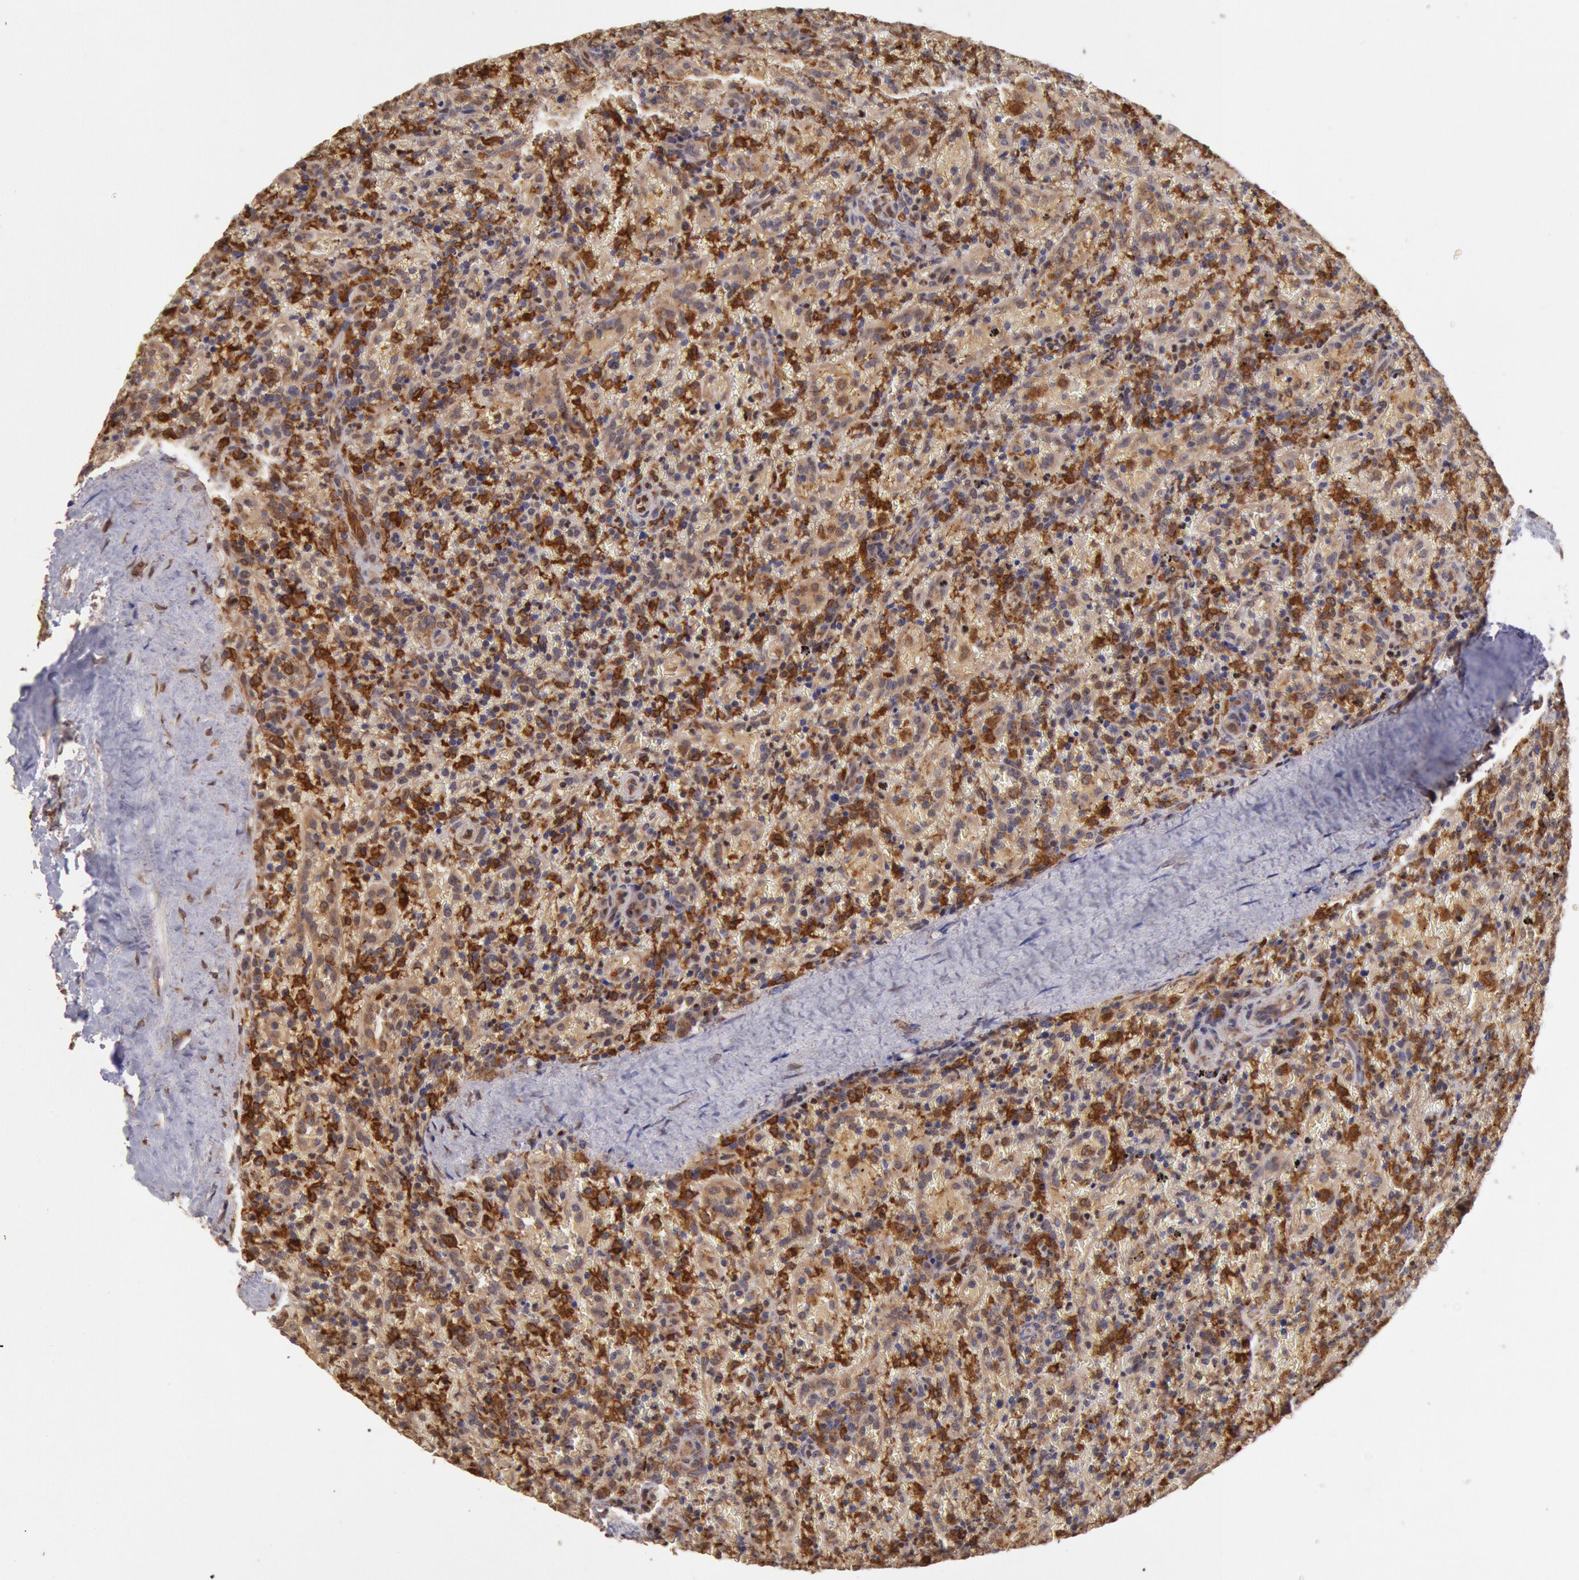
{"staining": {"intensity": "strong", "quantity": ">75%", "location": "cytoplasmic/membranous,nuclear"}, "tissue": "lymphoma", "cell_type": "Tumor cells", "image_type": "cancer", "snomed": [{"axis": "morphology", "description": "Malignant lymphoma, non-Hodgkin's type, High grade"}, {"axis": "topography", "description": "Spleen"}, {"axis": "topography", "description": "Lymph node"}], "caption": "This is a micrograph of immunohistochemistry staining of lymphoma, which shows strong positivity in the cytoplasmic/membranous and nuclear of tumor cells.", "gene": "COMT", "patient": {"sex": "female", "age": 70}}